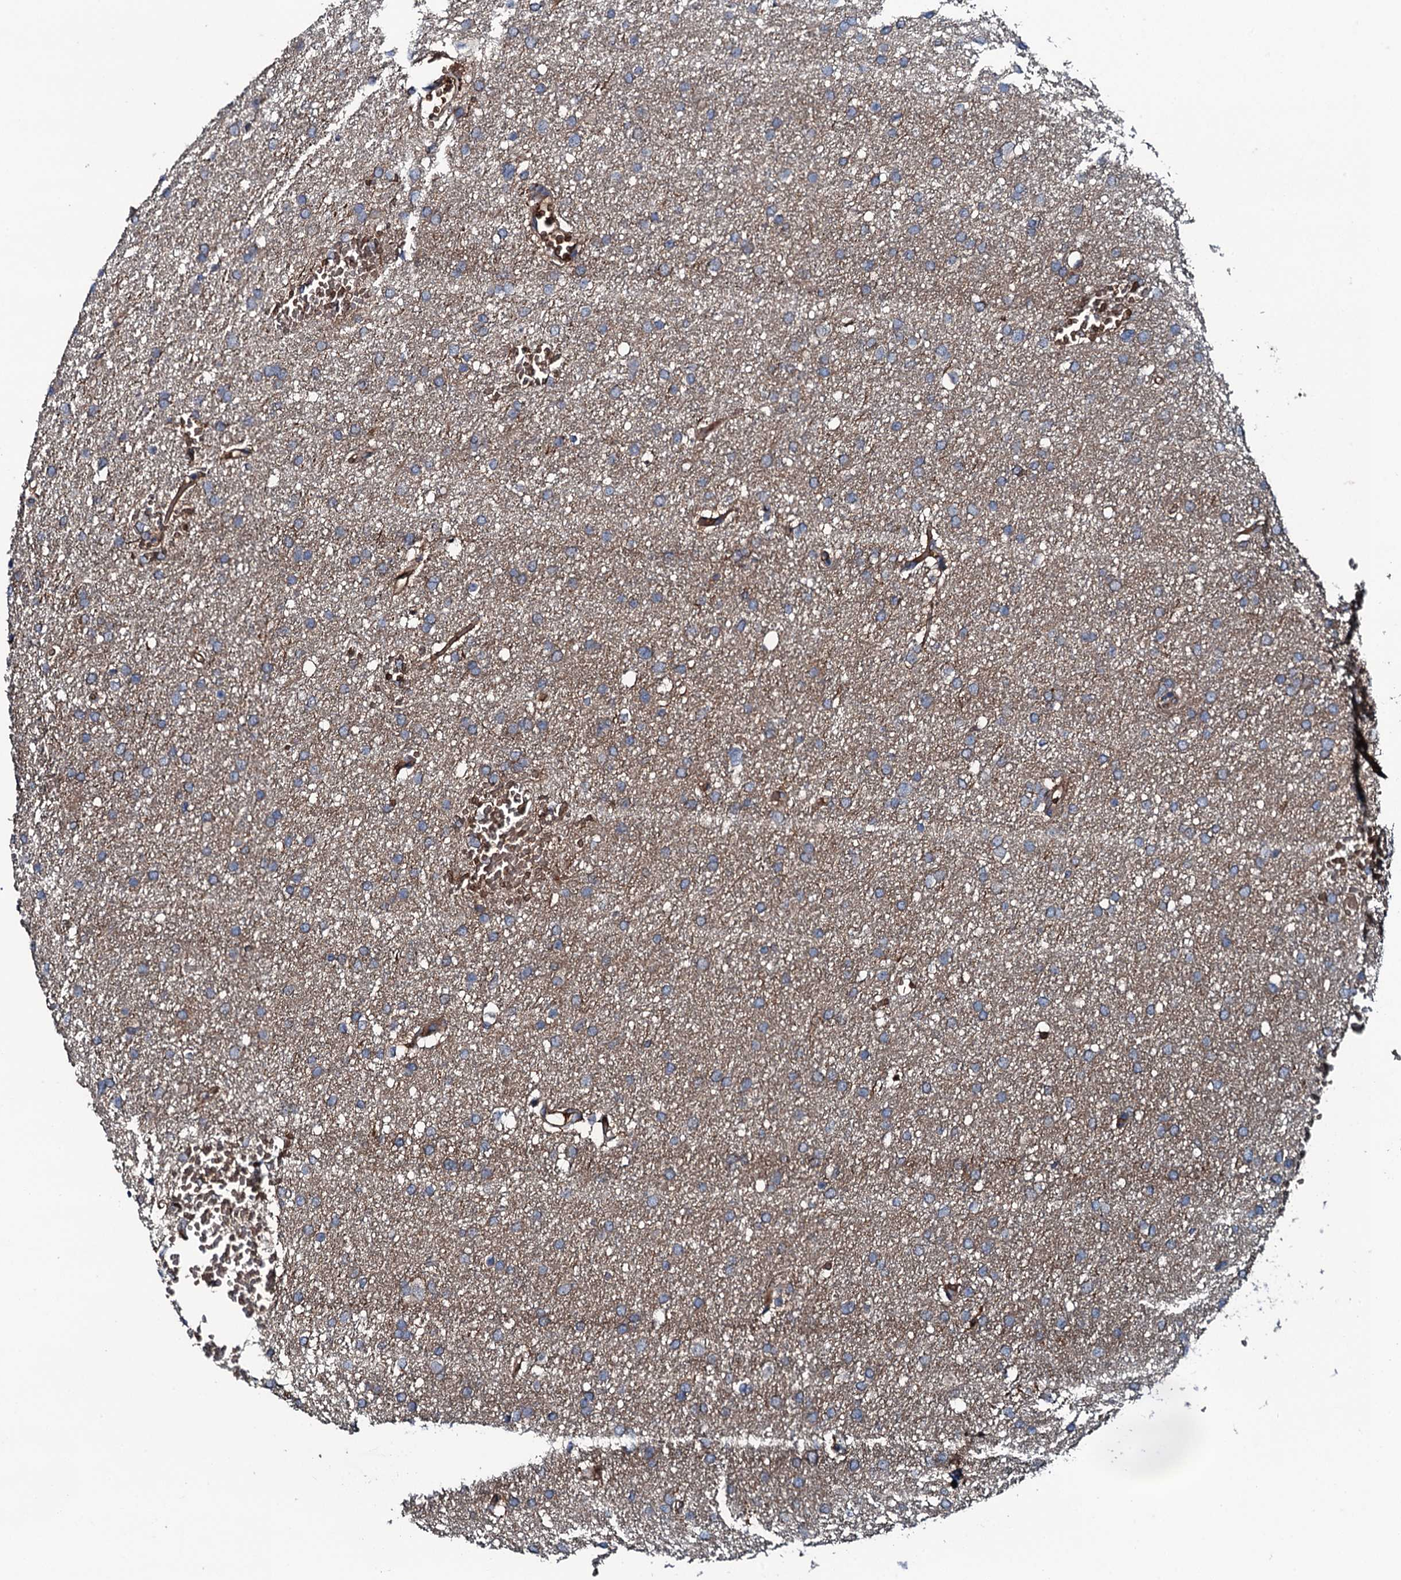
{"staining": {"intensity": "weak", "quantity": "25%-75%", "location": "cytoplasmic/membranous"}, "tissue": "glioma", "cell_type": "Tumor cells", "image_type": "cancer", "snomed": [{"axis": "morphology", "description": "Glioma, malignant, High grade"}, {"axis": "topography", "description": "Cerebral cortex"}], "caption": "Human malignant glioma (high-grade) stained with a brown dye displays weak cytoplasmic/membranous positive expression in approximately 25%-75% of tumor cells.", "gene": "TRIM7", "patient": {"sex": "female", "age": 36}}